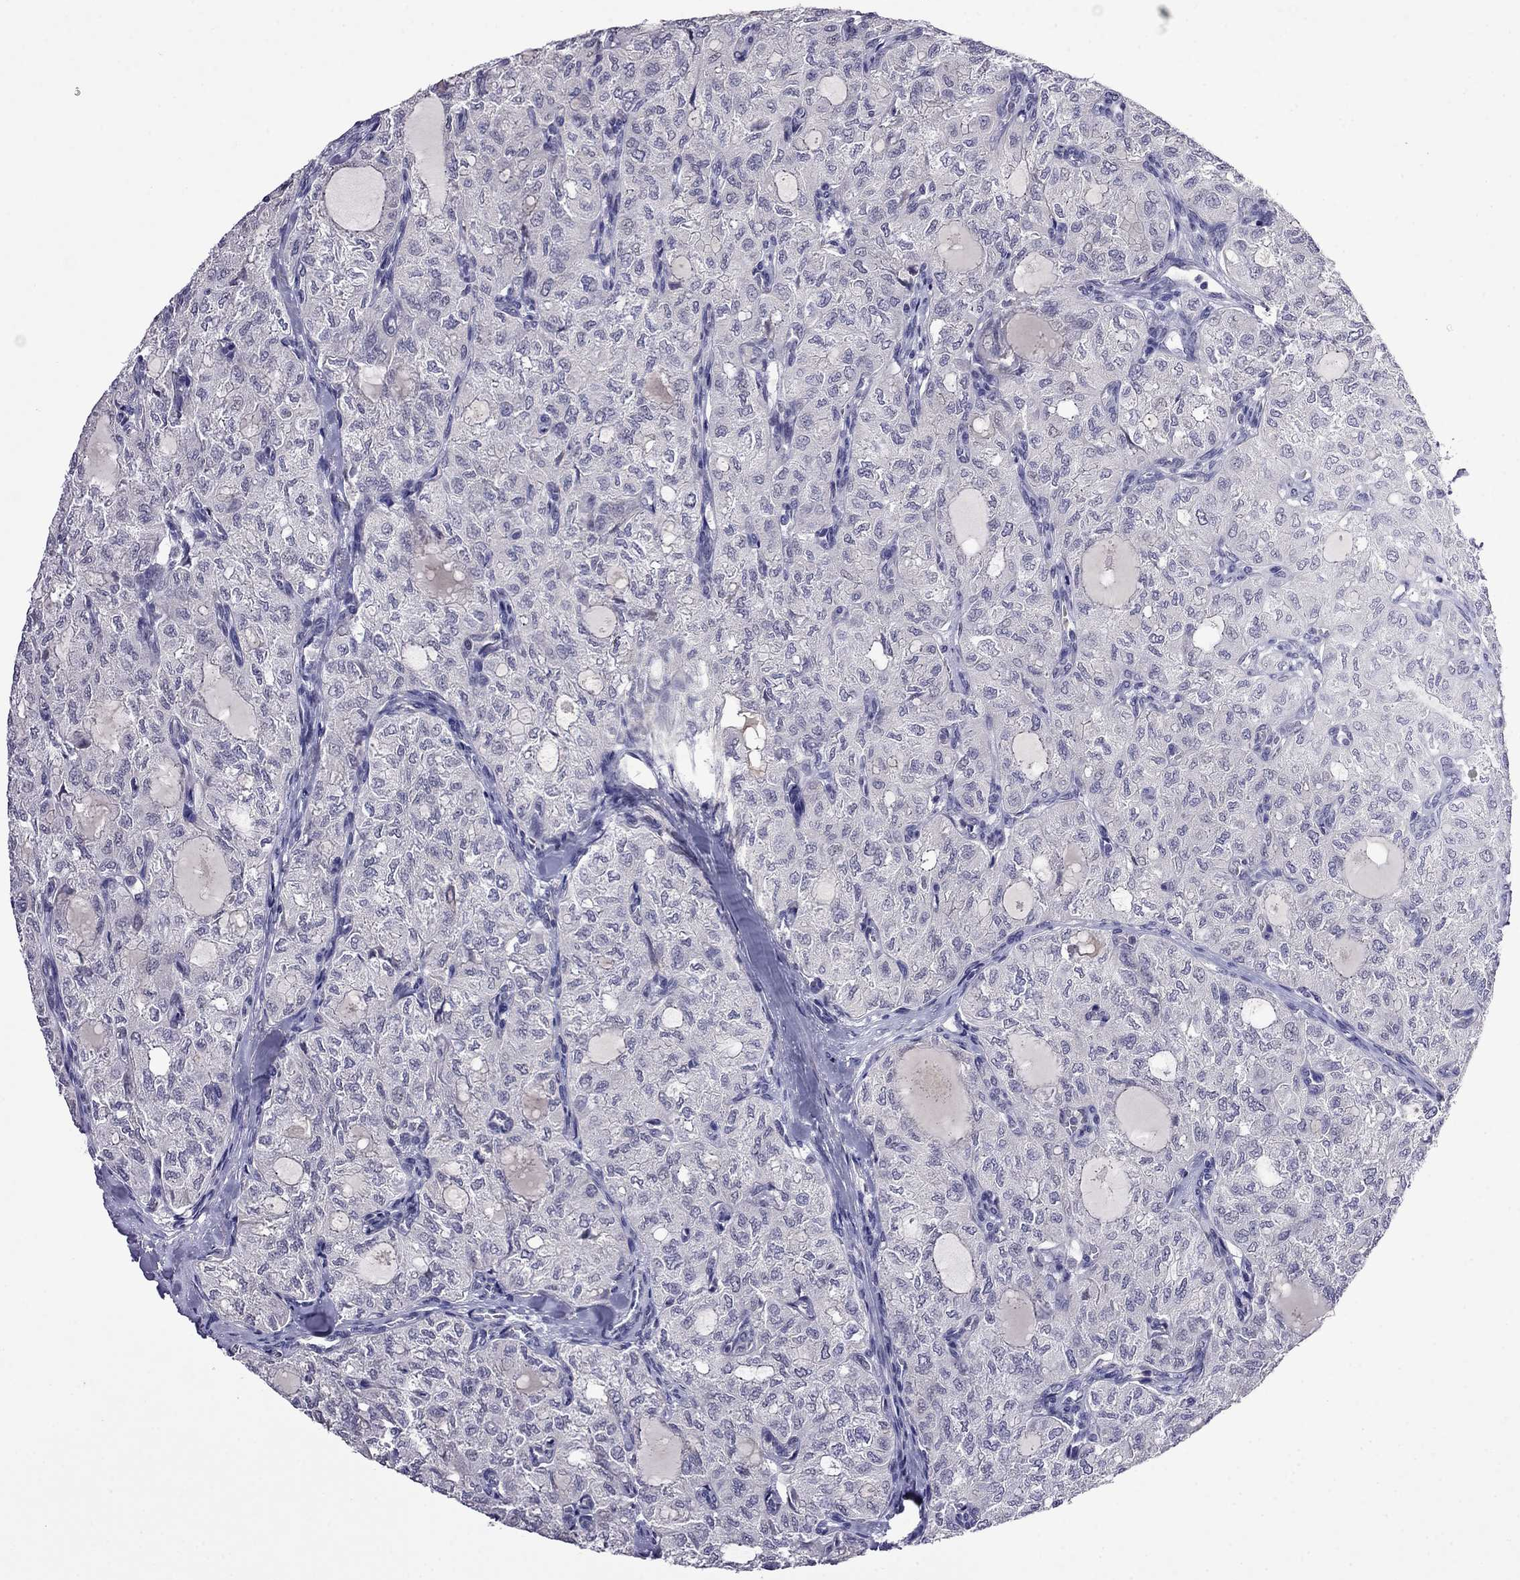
{"staining": {"intensity": "negative", "quantity": "none", "location": "none"}, "tissue": "thyroid cancer", "cell_type": "Tumor cells", "image_type": "cancer", "snomed": [{"axis": "morphology", "description": "Follicular adenoma carcinoma, NOS"}, {"axis": "topography", "description": "Thyroid gland"}], "caption": "Protein analysis of thyroid cancer (follicular adenoma carcinoma) displays no significant positivity in tumor cells.", "gene": "STAR", "patient": {"sex": "male", "age": 75}}